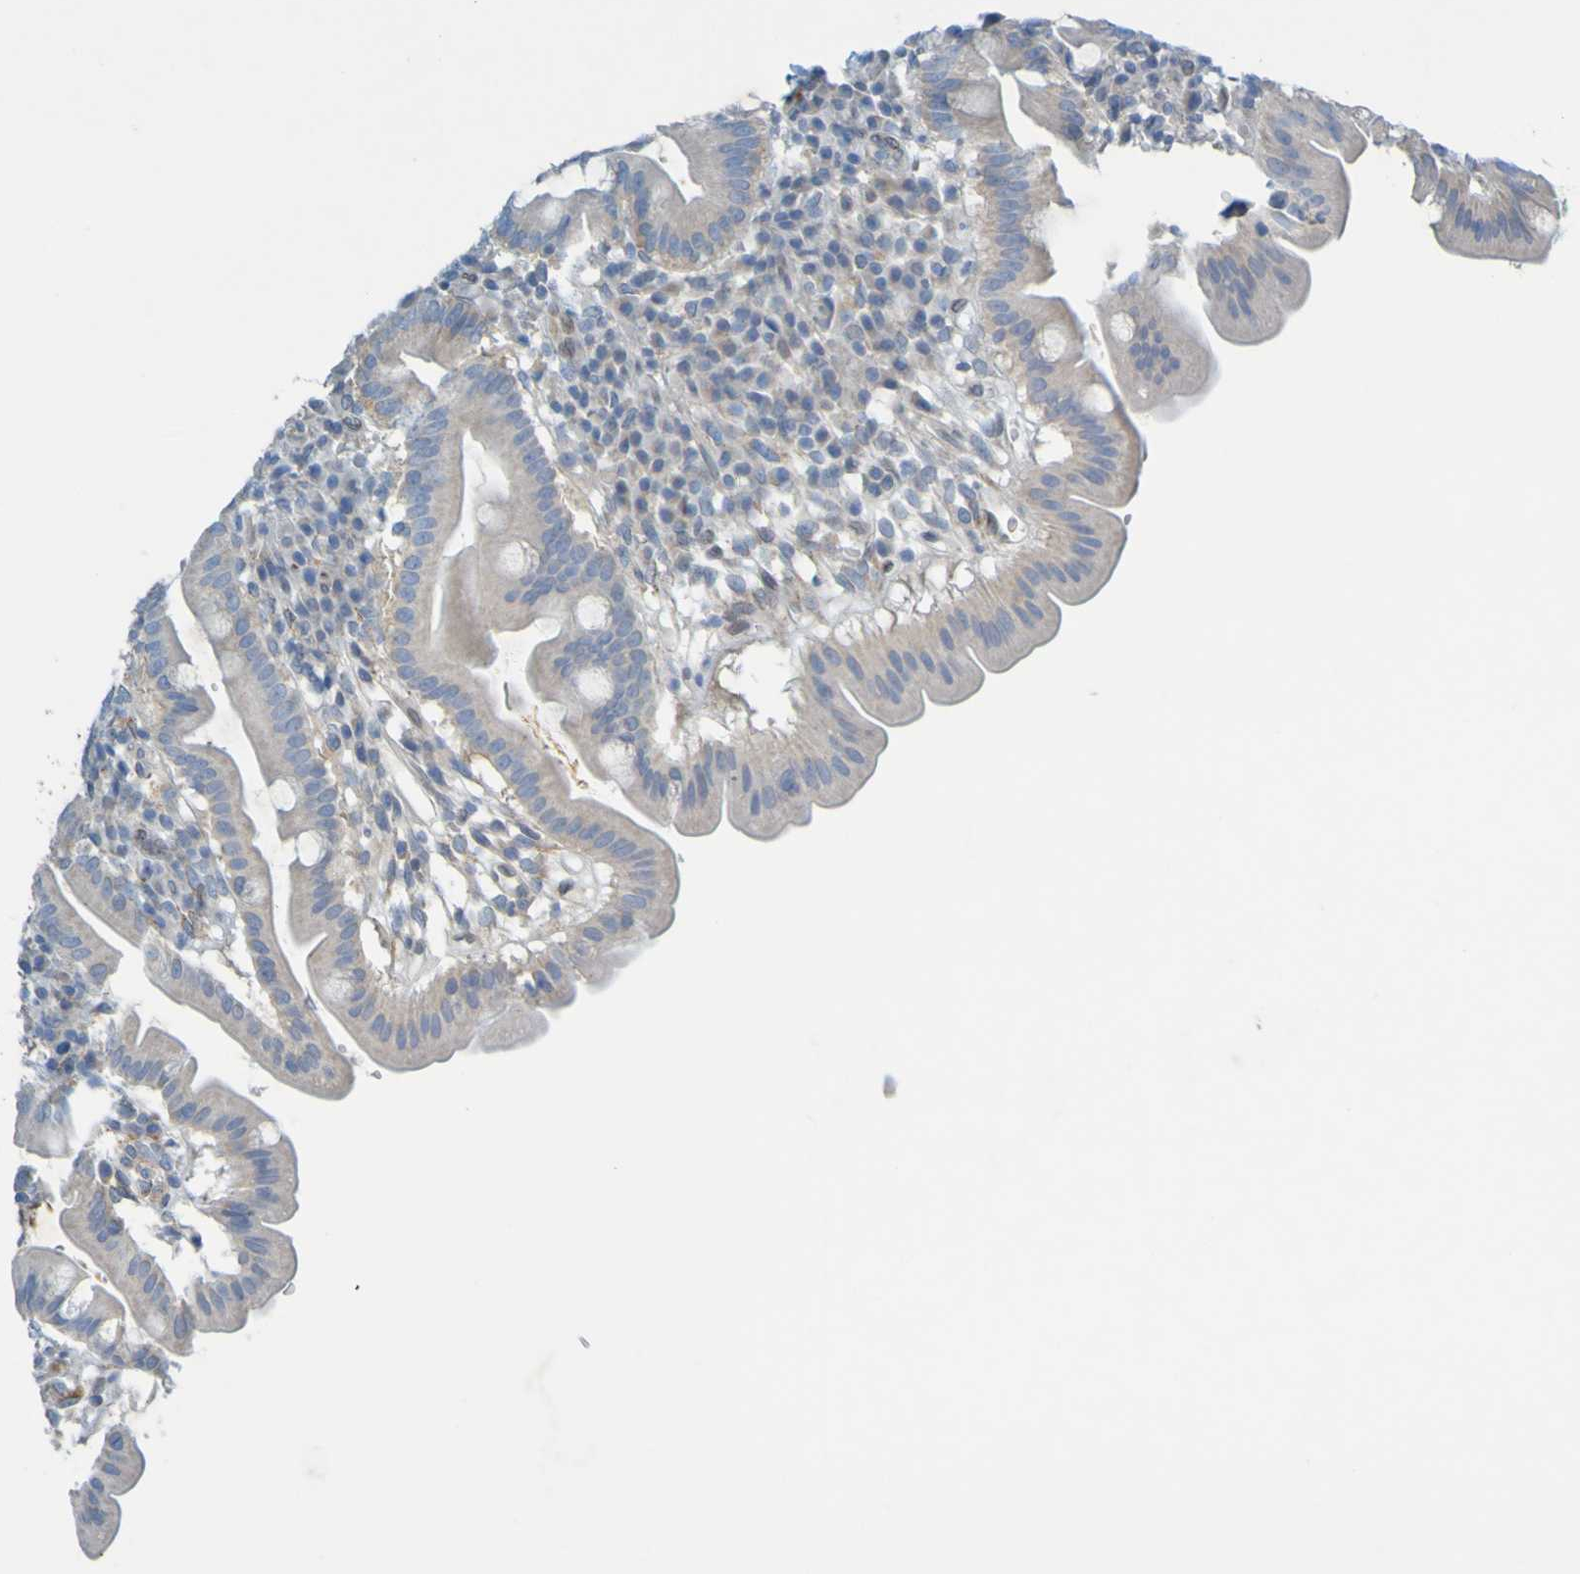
{"staining": {"intensity": "weak", "quantity": ">75%", "location": "cytoplasmic/membranous"}, "tissue": "duodenum", "cell_type": "Glandular cells", "image_type": "normal", "snomed": [{"axis": "morphology", "description": "Normal tissue, NOS"}, {"axis": "topography", "description": "Duodenum"}], "caption": "This photomicrograph shows immunohistochemistry (IHC) staining of unremarkable human duodenum, with low weak cytoplasmic/membranous staining in about >75% of glandular cells.", "gene": "MAG", "patient": {"sex": "male", "age": 50}}